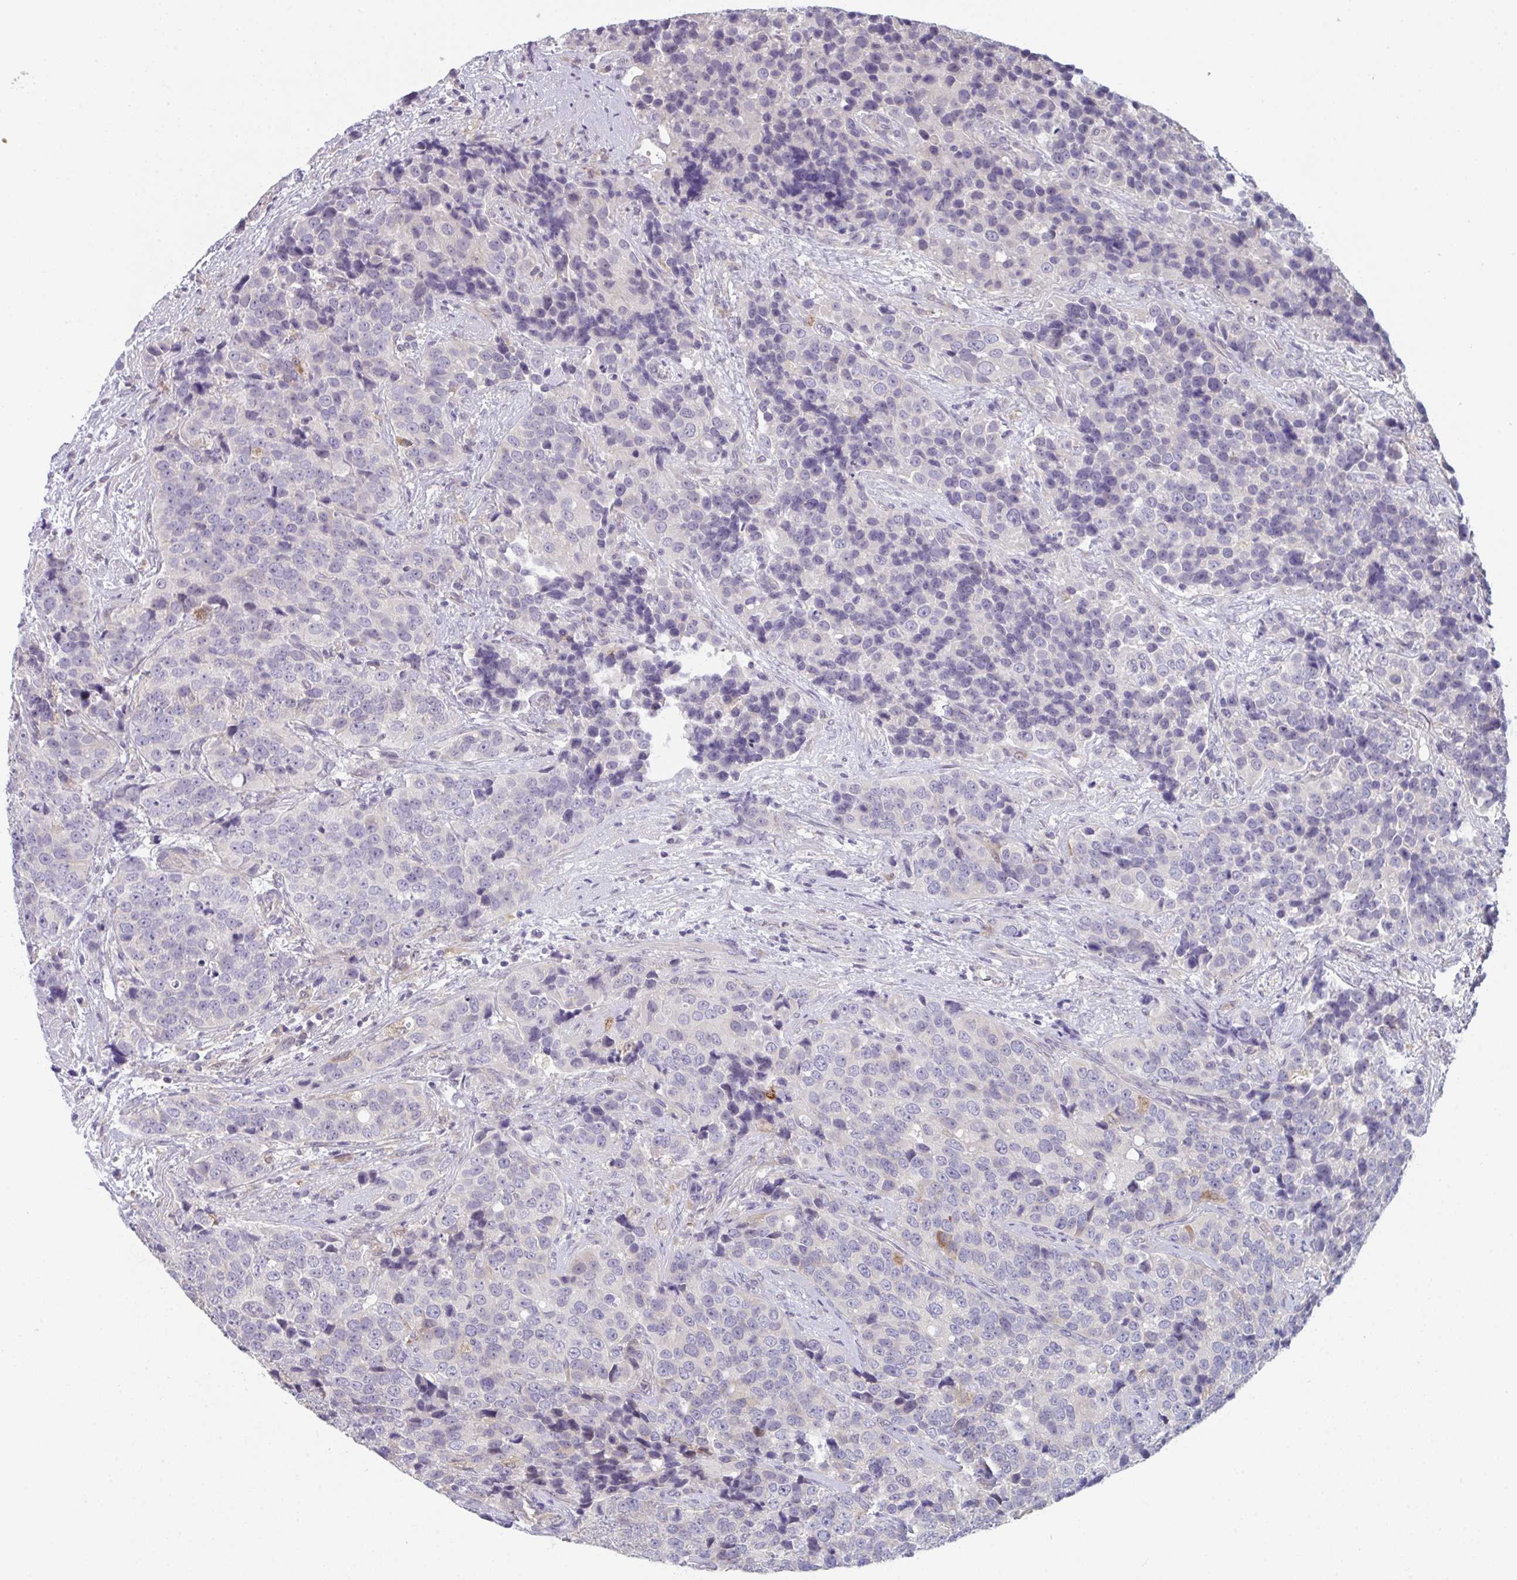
{"staining": {"intensity": "negative", "quantity": "none", "location": "none"}, "tissue": "urothelial cancer", "cell_type": "Tumor cells", "image_type": "cancer", "snomed": [{"axis": "morphology", "description": "Urothelial carcinoma, NOS"}, {"axis": "topography", "description": "Urinary bladder"}], "caption": "Immunohistochemistry (IHC) of human urothelial cancer demonstrates no staining in tumor cells.", "gene": "PTPRD", "patient": {"sex": "male", "age": 52}}